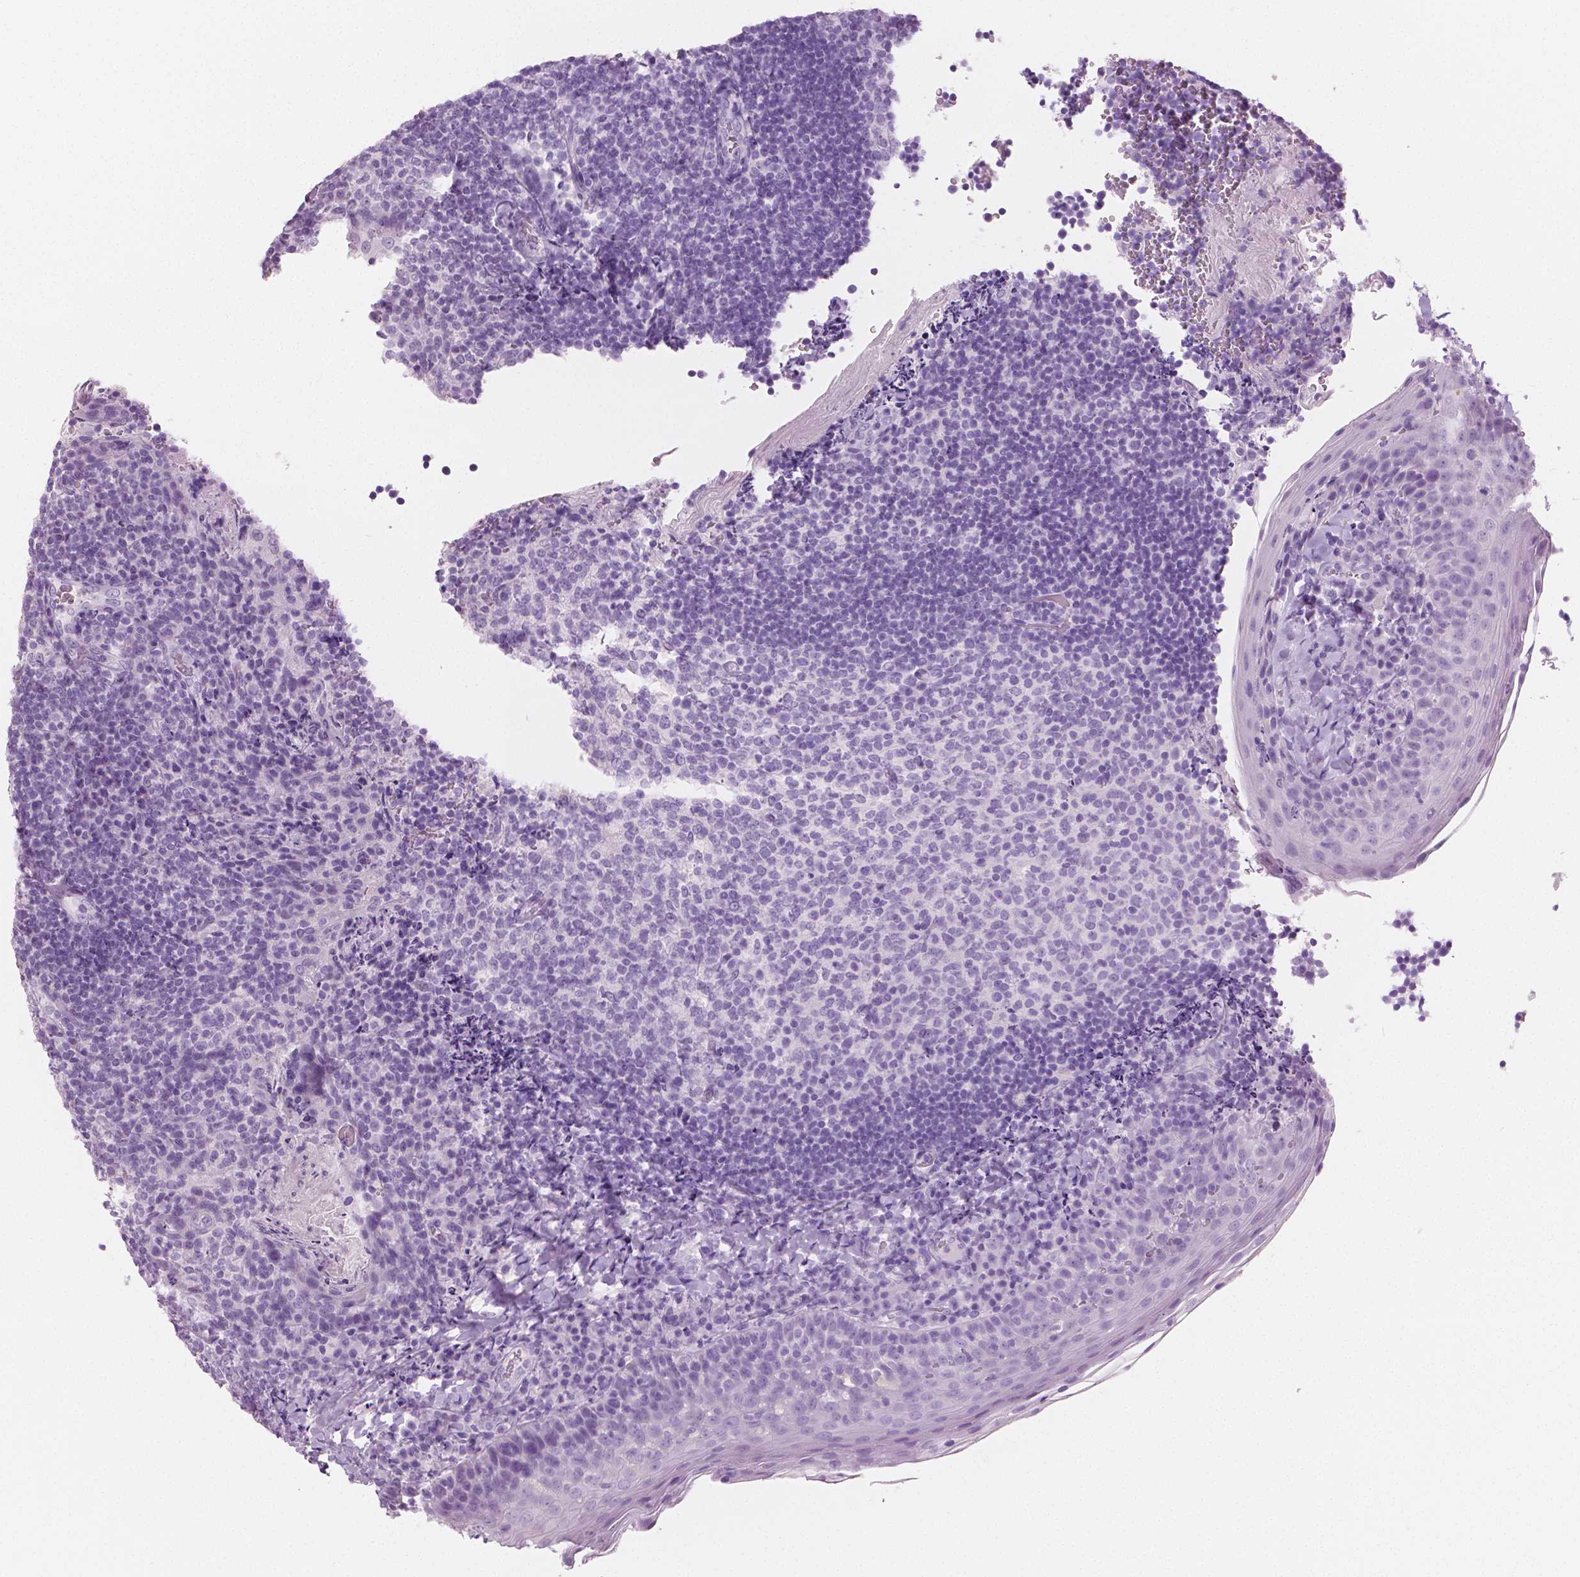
{"staining": {"intensity": "negative", "quantity": "none", "location": "none"}, "tissue": "tonsil", "cell_type": "Germinal center cells", "image_type": "normal", "snomed": [{"axis": "morphology", "description": "Normal tissue, NOS"}, {"axis": "topography", "description": "Tonsil"}], "caption": "Germinal center cells are negative for brown protein staining in benign tonsil.", "gene": "PLIN4", "patient": {"sex": "female", "age": 10}}